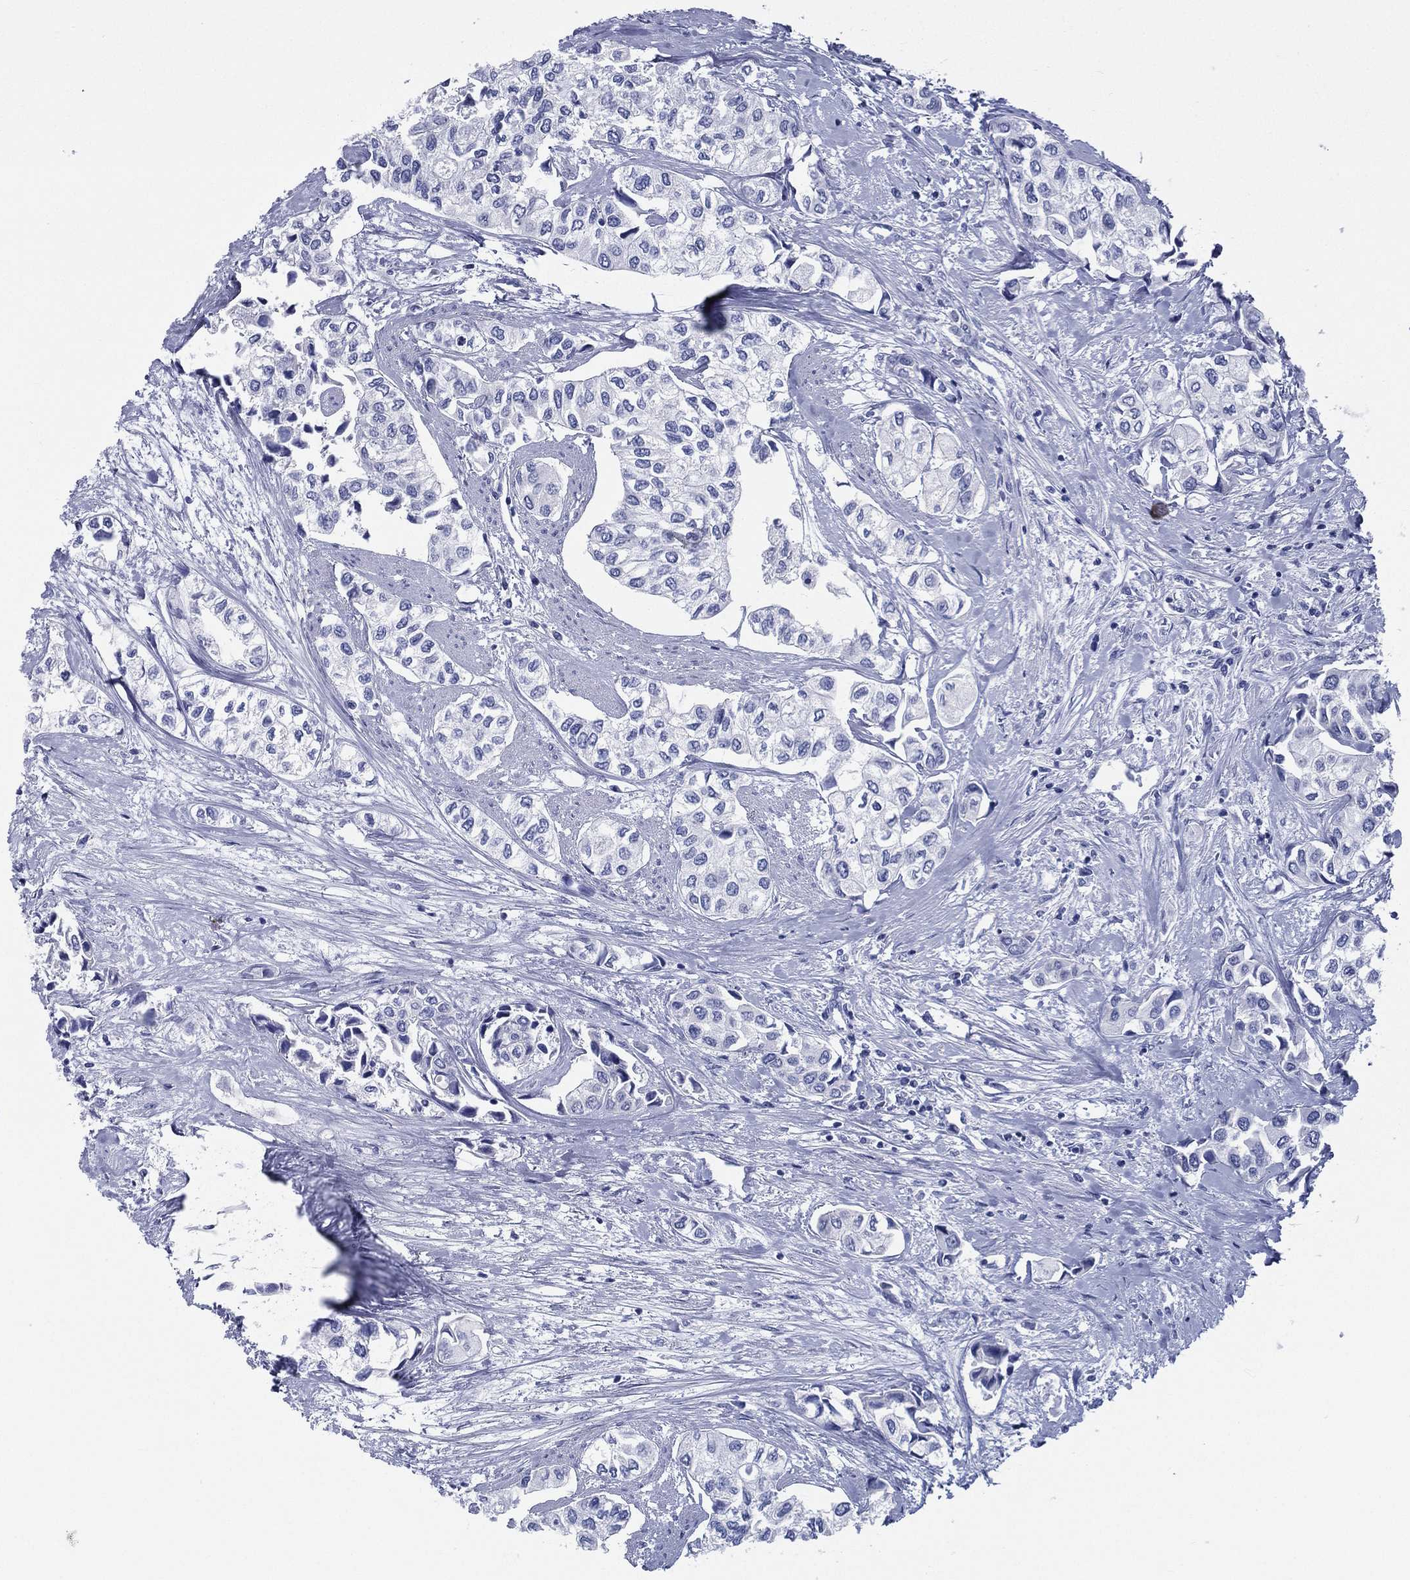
{"staining": {"intensity": "negative", "quantity": "none", "location": "none"}, "tissue": "urothelial cancer", "cell_type": "Tumor cells", "image_type": "cancer", "snomed": [{"axis": "morphology", "description": "Urothelial carcinoma, High grade"}, {"axis": "topography", "description": "Urinary bladder"}], "caption": "DAB immunohistochemical staining of urothelial cancer exhibits no significant expression in tumor cells.", "gene": "RSPH4A", "patient": {"sex": "male", "age": 73}}